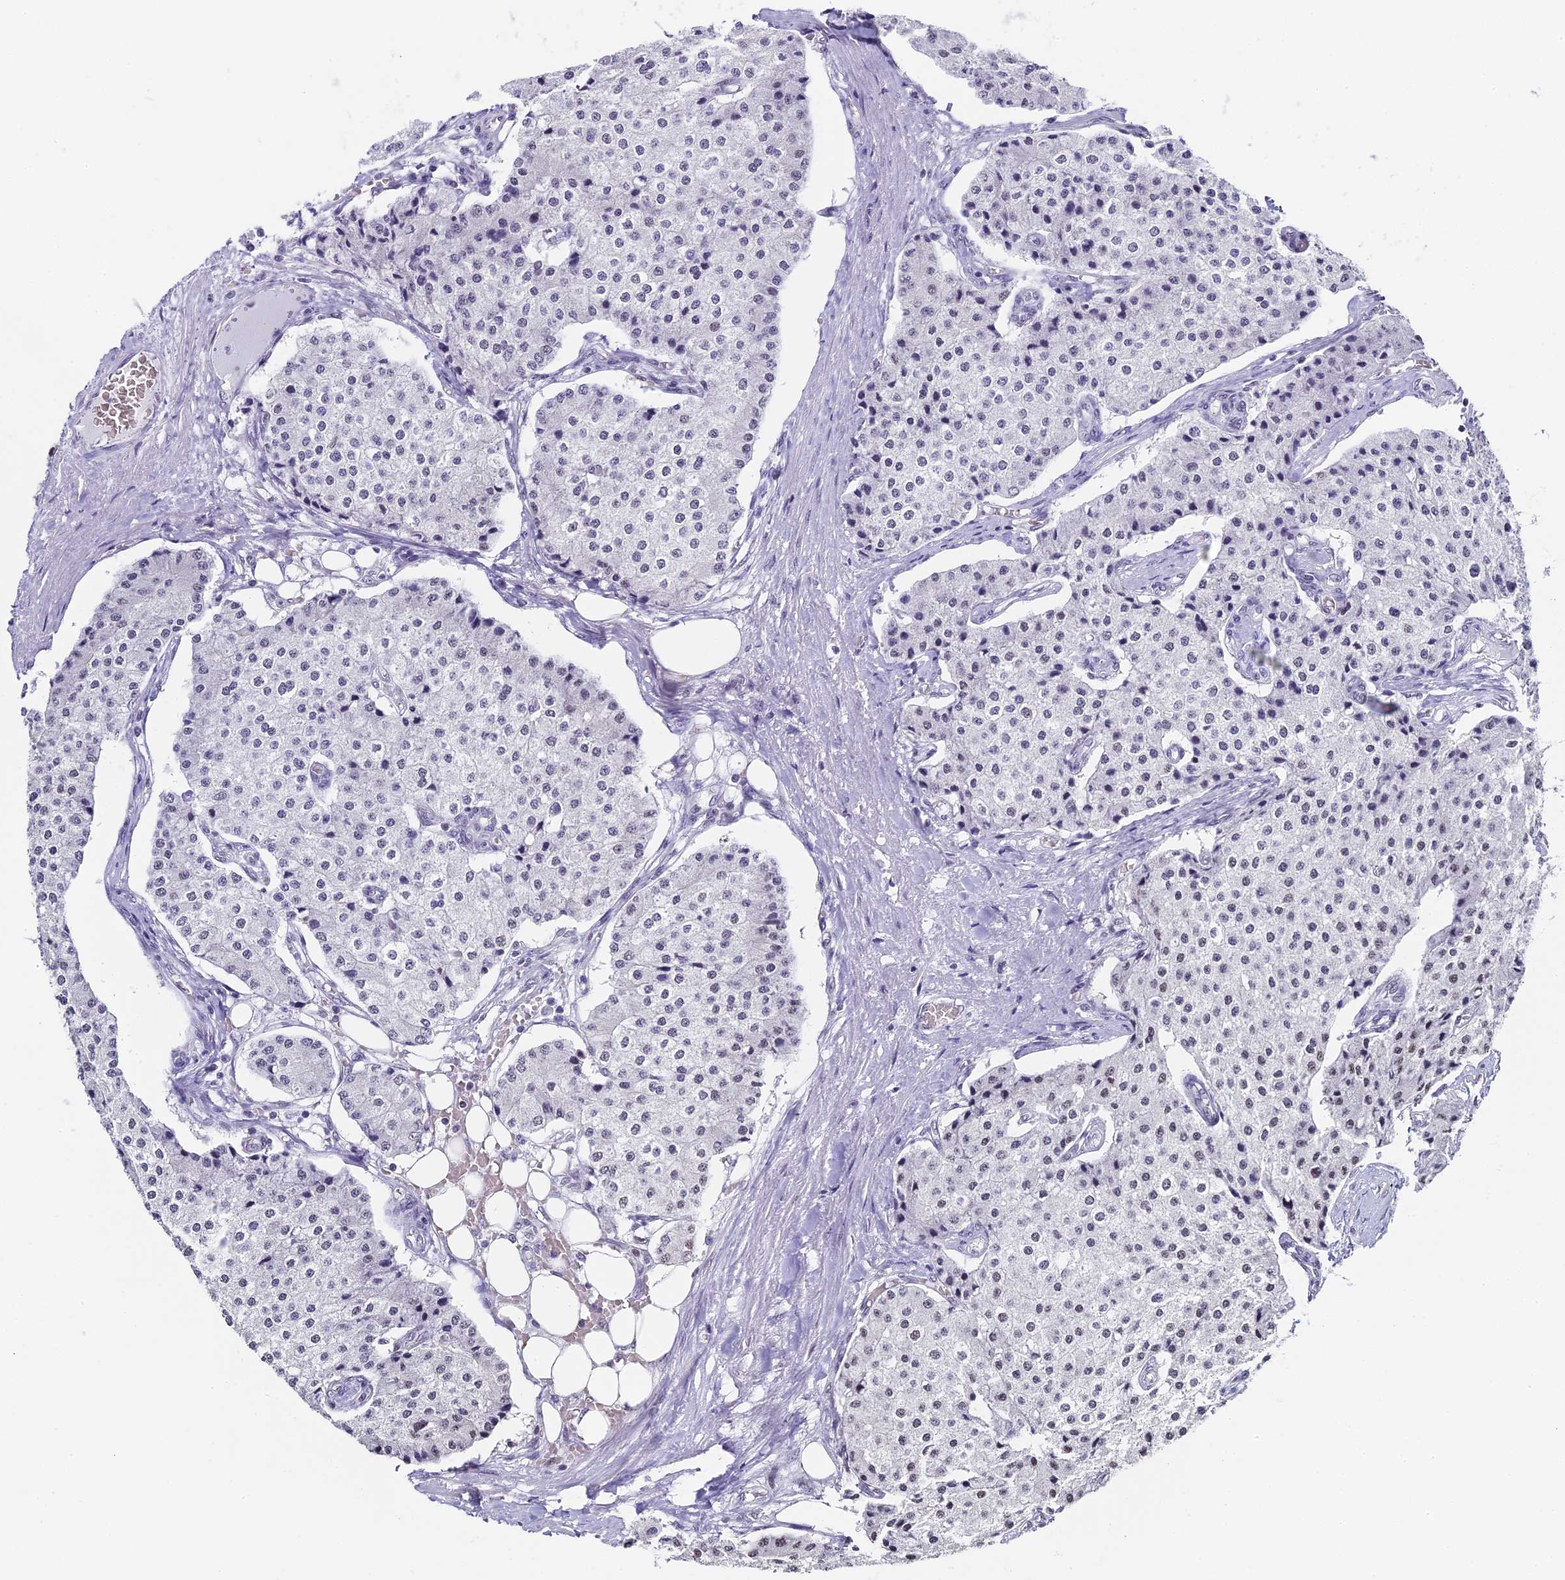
{"staining": {"intensity": "negative", "quantity": "none", "location": "none"}, "tissue": "carcinoid", "cell_type": "Tumor cells", "image_type": "cancer", "snomed": [{"axis": "morphology", "description": "Carcinoid, malignant, NOS"}, {"axis": "topography", "description": "Colon"}], "caption": "A micrograph of human carcinoid is negative for staining in tumor cells.", "gene": "CD2BP2", "patient": {"sex": "female", "age": 52}}